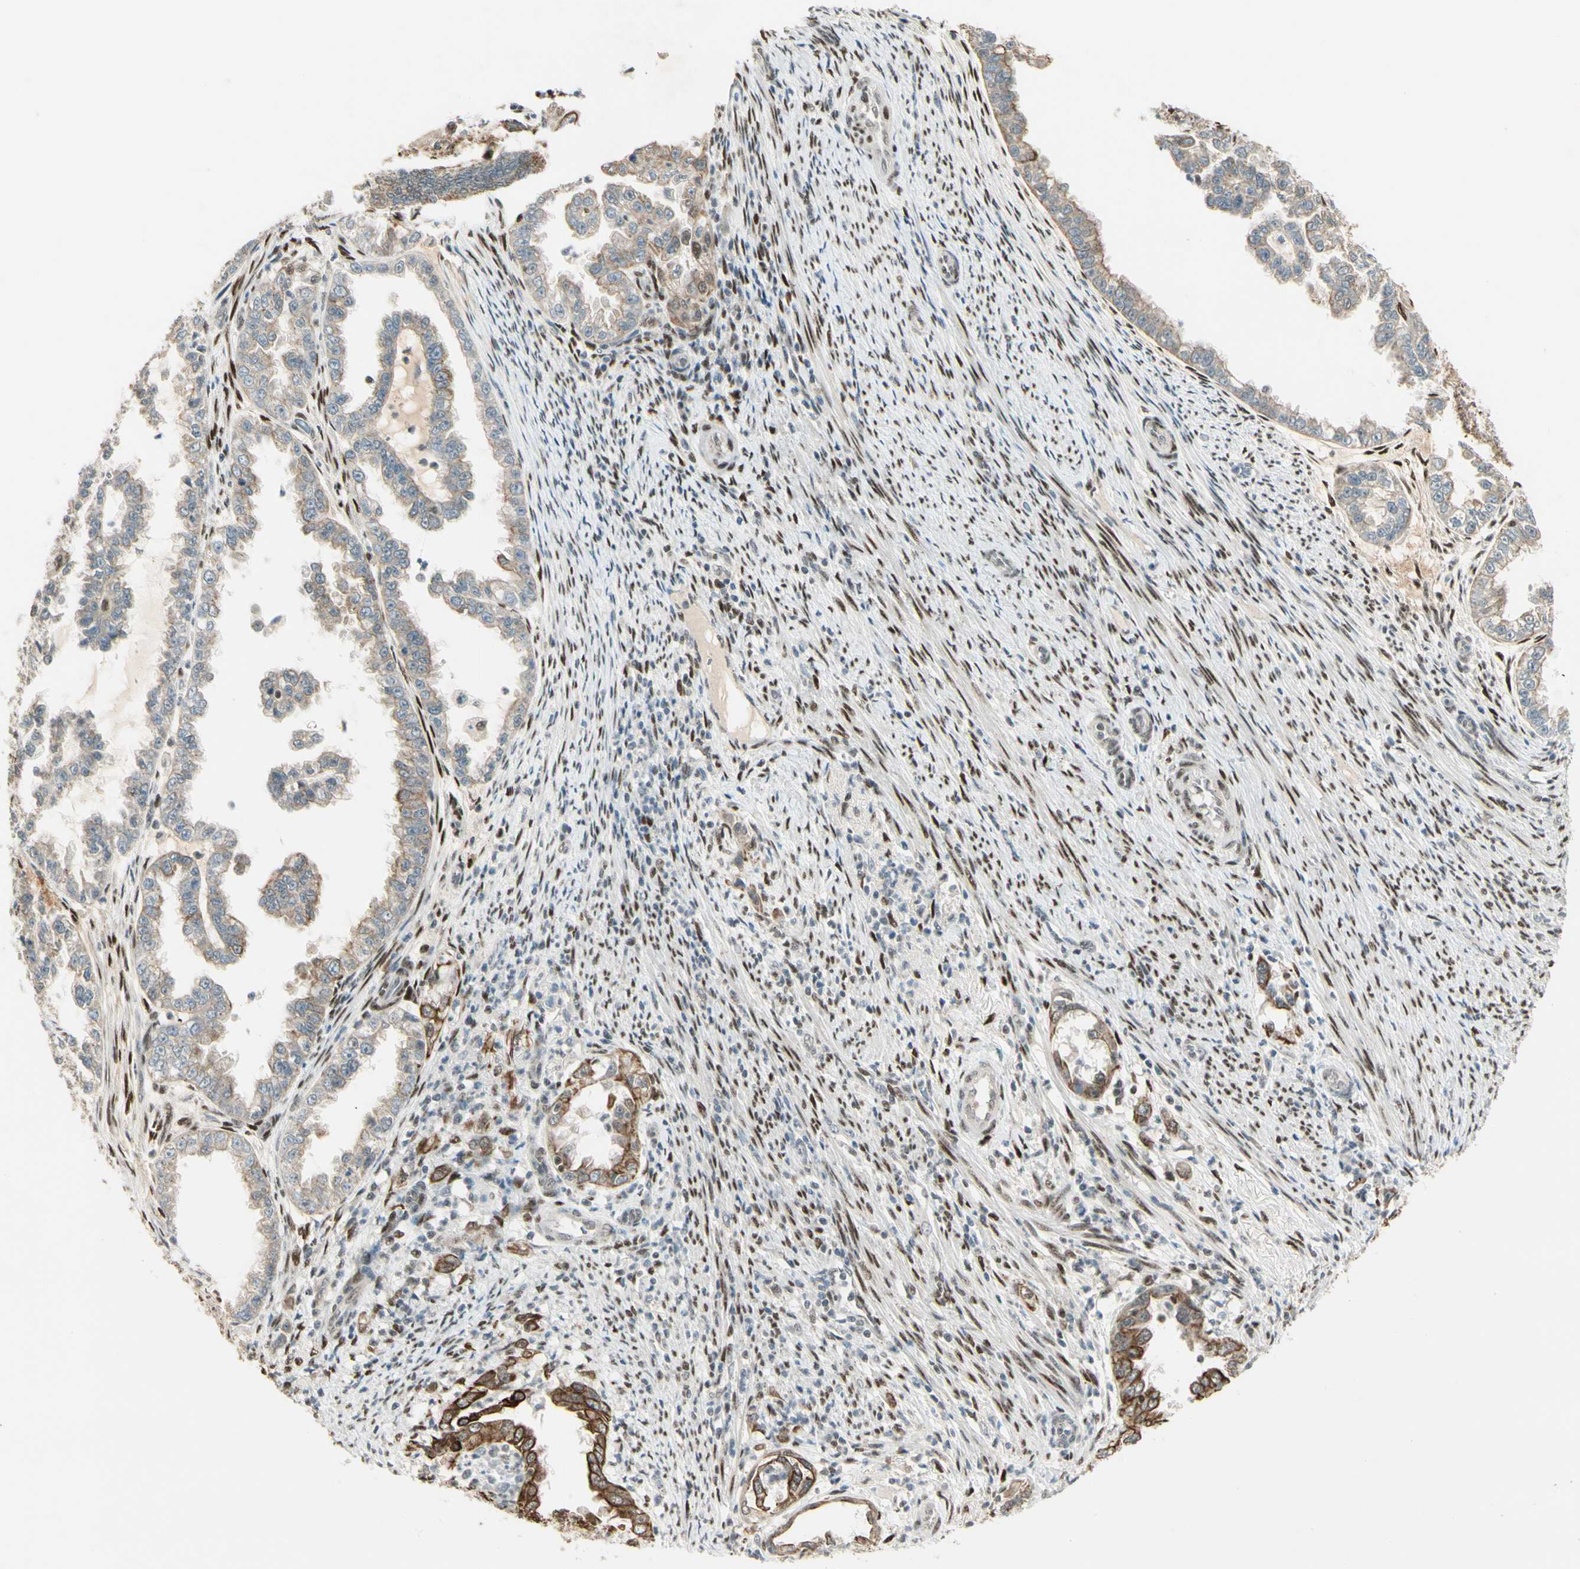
{"staining": {"intensity": "moderate", "quantity": ">75%", "location": "cytoplasmic/membranous"}, "tissue": "endometrial cancer", "cell_type": "Tumor cells", "image_type": "cancer", "snomed": [{"axis": "morphology", "description": "Adenocarcinoma, NOS"}, {"axis": "topography", "description": "Endometrium"}], "caption": "This is a micrograph of IHC staining of endometrial cancer, which shows moderate staining in the cytoplasmic/membranous of tumor cells.", "gene": "ATXN1", "patient": {"sex": "female", "age": 85}}